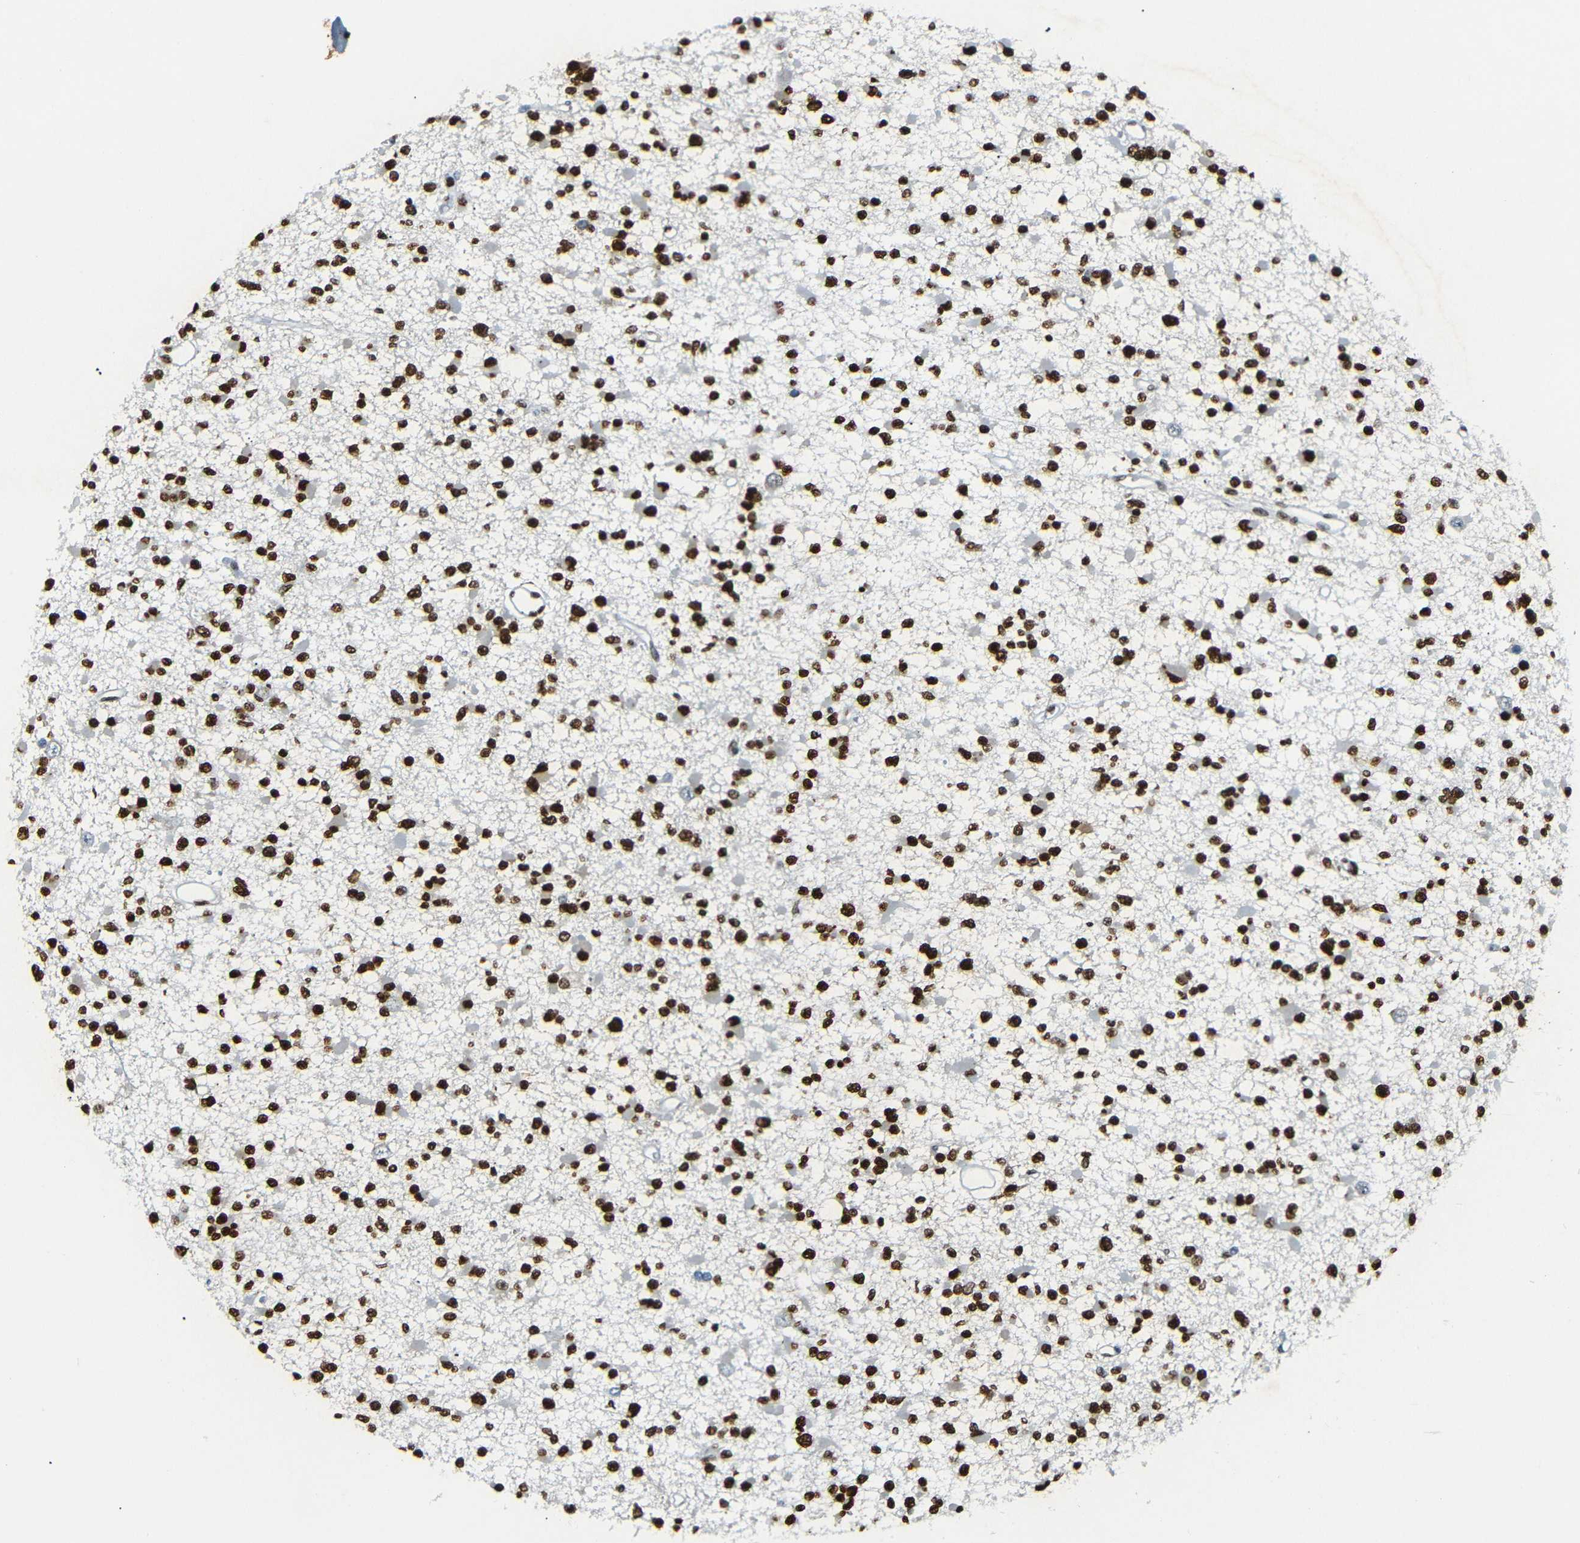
{"staining": {"intensity": "strong", "quantity": ">75%", "location": "nuclear"}, "tissue": "glioma", "cell_type": "Tumor cells", "image_type": "cancer", "snomed": [{"axis": "morphology", "description": "Glioma, malignant, Low grade"}, {"axis": "topography", "description": "Brain"}], "caption": "Protein expression analysis of glioma reveals strong nuclear staining in approximately >75% of tumor cells.", "gene": "HMGN1", "patient": {"sex": "female", "age": 22}}